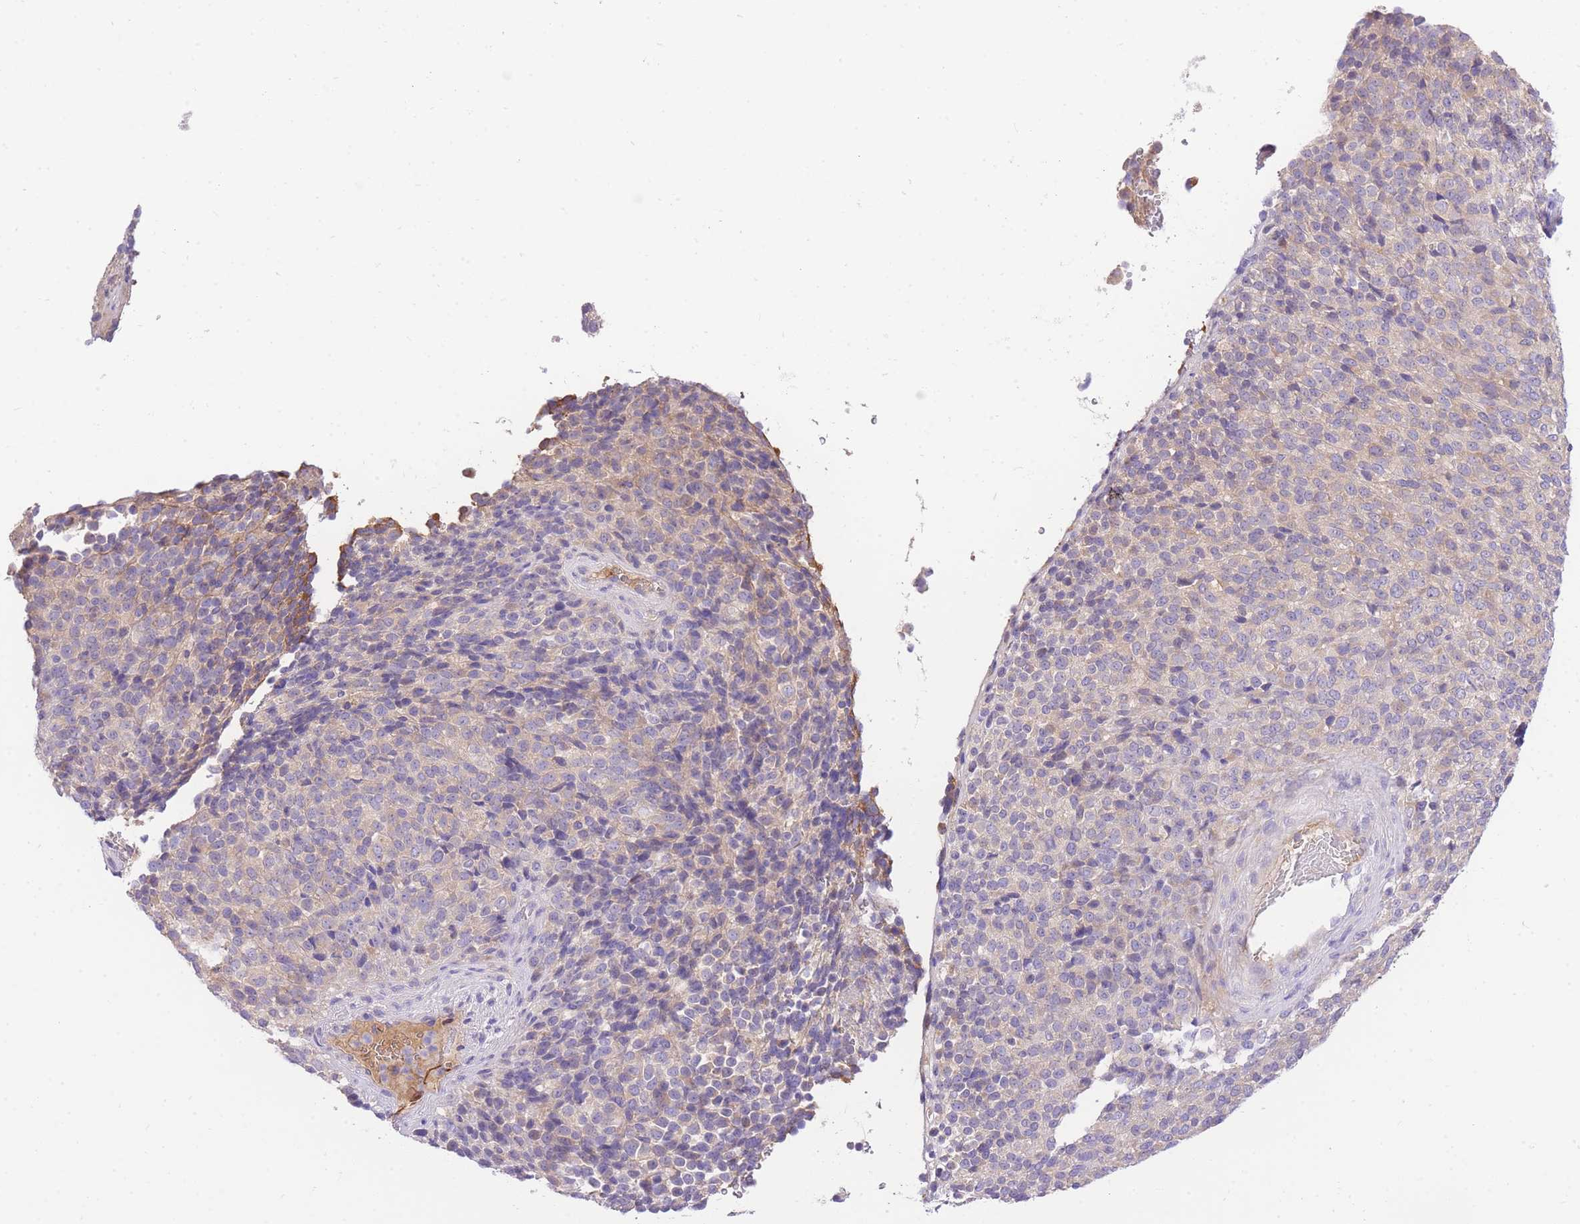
{"staining": {"intensity": "weak", "quantity": "<25%", "location": "cytoplasmic/membranous"}, "tissue": "melanoma", "cell_type": "Tumor cells", "image_type": "cancer", "snomed": [{"axis": "morphology", "description": "Malignant melanoma, Metastatic site"}, {"axis": "topography", "description": "Brain"}], "caption": "Immunohistochemistry image of melanoma stained for a protein (brown), which displays no positivity in tumor cells. (Brightfield microscopy of DAB immunohistochemistry (IHC) at high magnification).", "gene": "LIPH", "patient": {"sex": "female", "age": 56}}